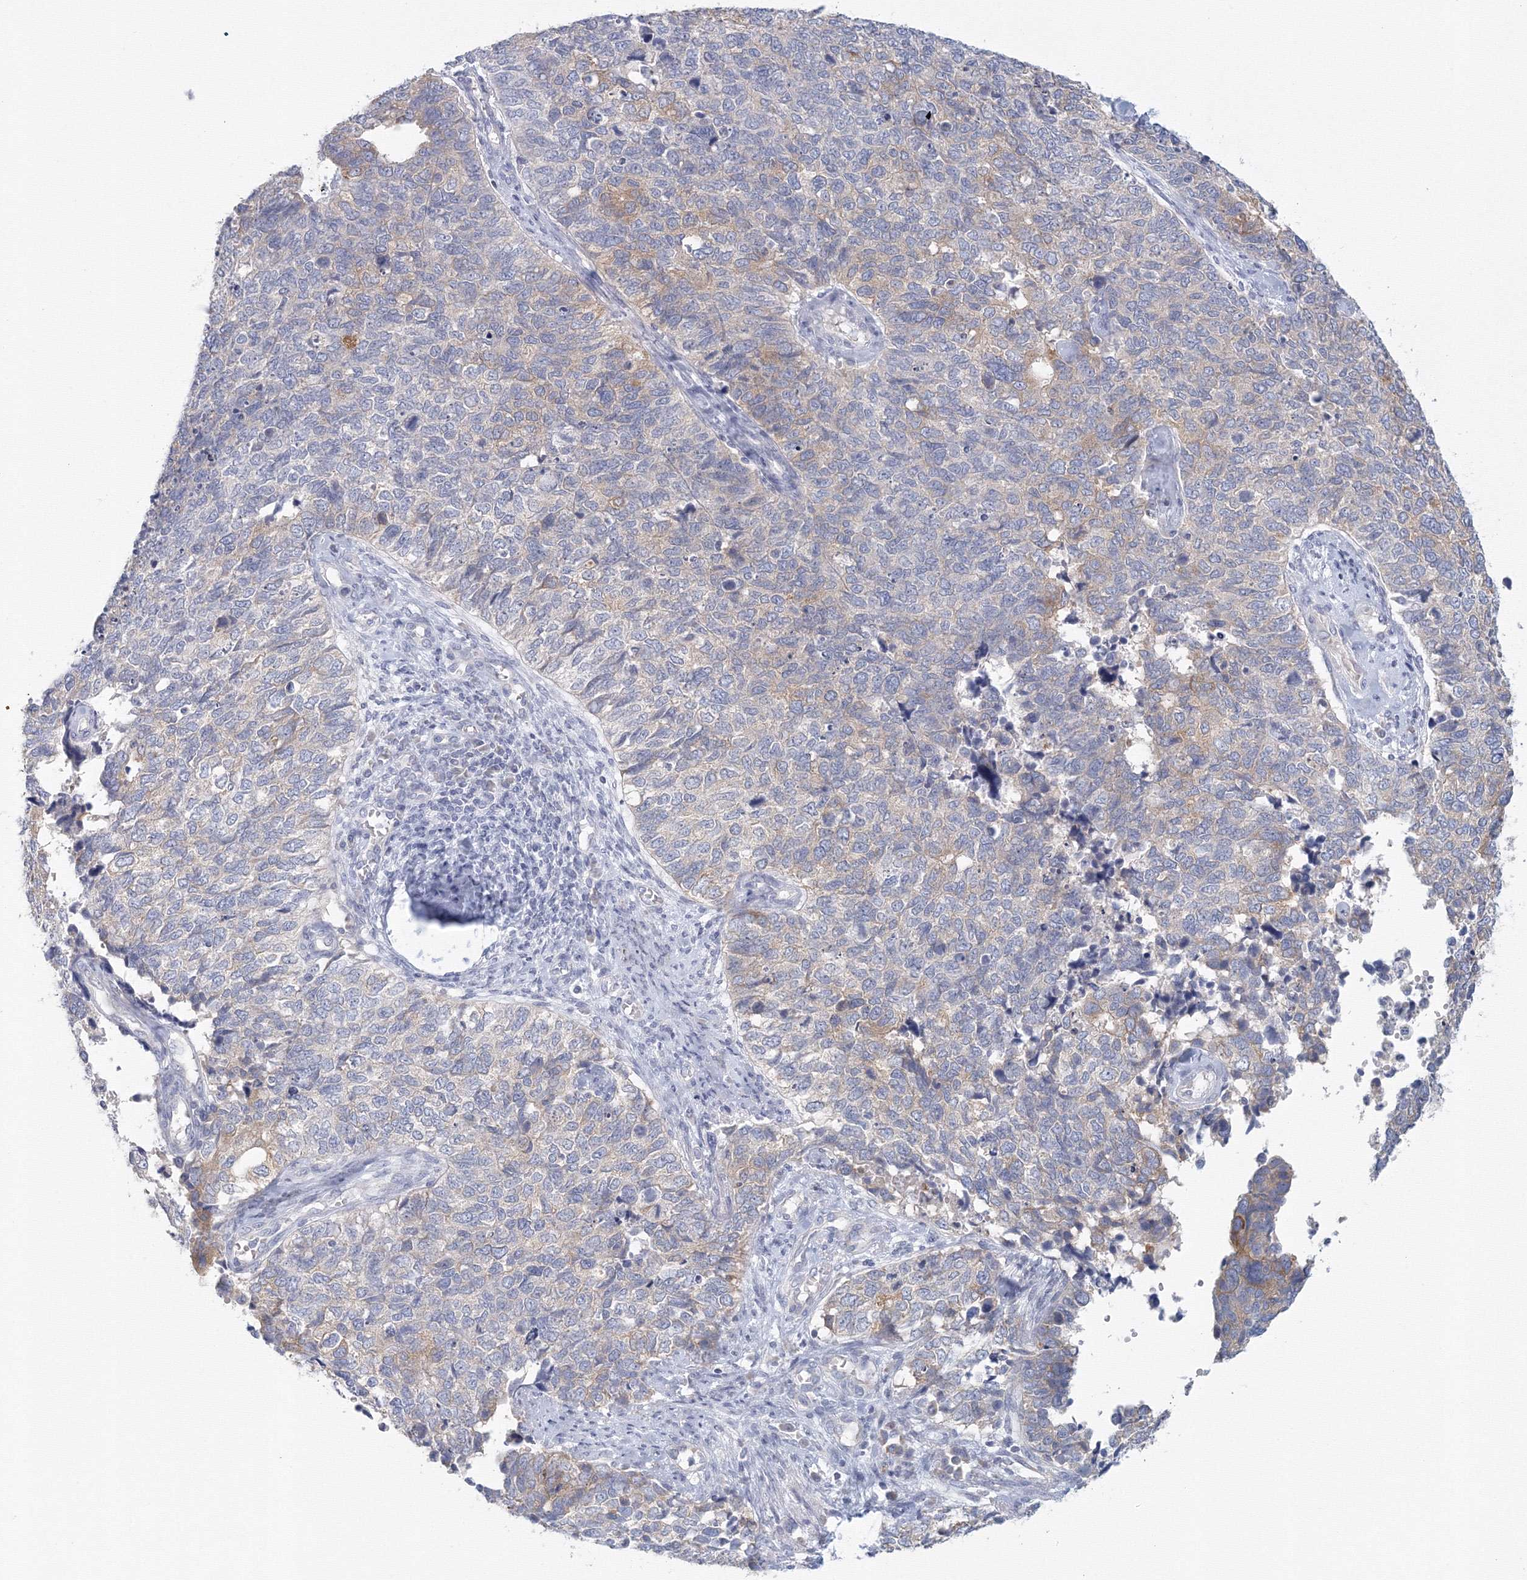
{"staining": {"intensity": "weak", "quantity": "<25%", "location": "cytoplasmic/membranous"}, "tissue": "cervical cancer", "cell_type": "Tumor cells", "image_type": "cancer", "snomed": [{"axis": "morphology", "description": "Squamous cell carcinoma, NOS"}, {"axis": "topography", "description": "Cervix"}], "caption": "Tumor cells show no significant staining in cervical cancer (squamous cell carcinoma).", "gene": "TACC2", "patient": {"sex": "female", "age": 63}}